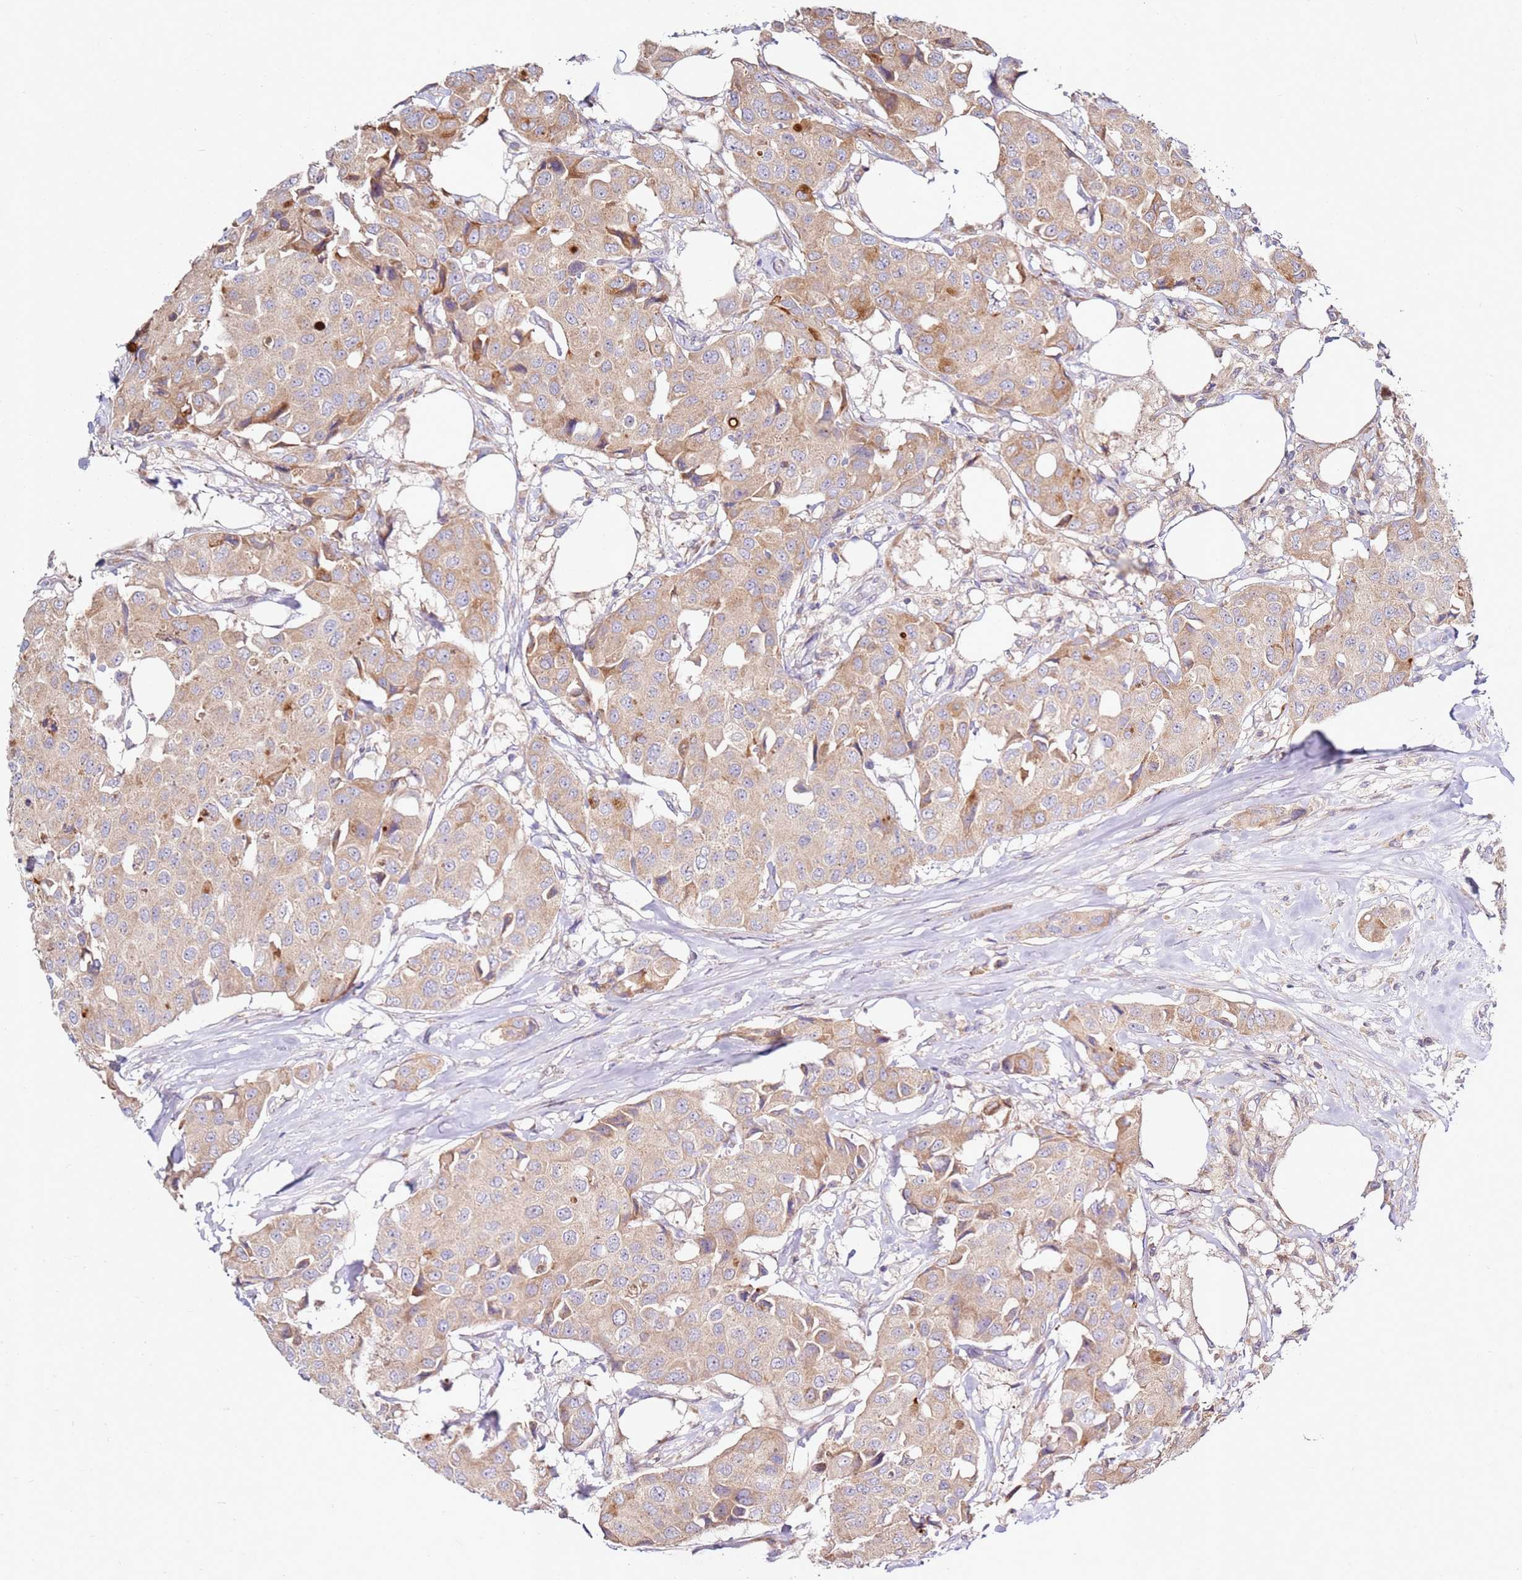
{"staining": {"intensity": "moderate", "quantity": ">75%", "location": "cytoplasmic/membranous"}, "tissue": "breast cancer", "cell_type": "Tumor cells", "image_type": "cancer", "snomed": [{"axis": "morphology", "description": "Duct carcinoma"}, {"axis": "topography", "description": "Breast"}], "caption": "The histopathology image reveals staining of breast cancer, revealing moderate cytoplasmic/membranous protein expression (brown color) within tumor cells.", "gene": "CNOT9", "patient": {"sex": "female", "age": 80}}